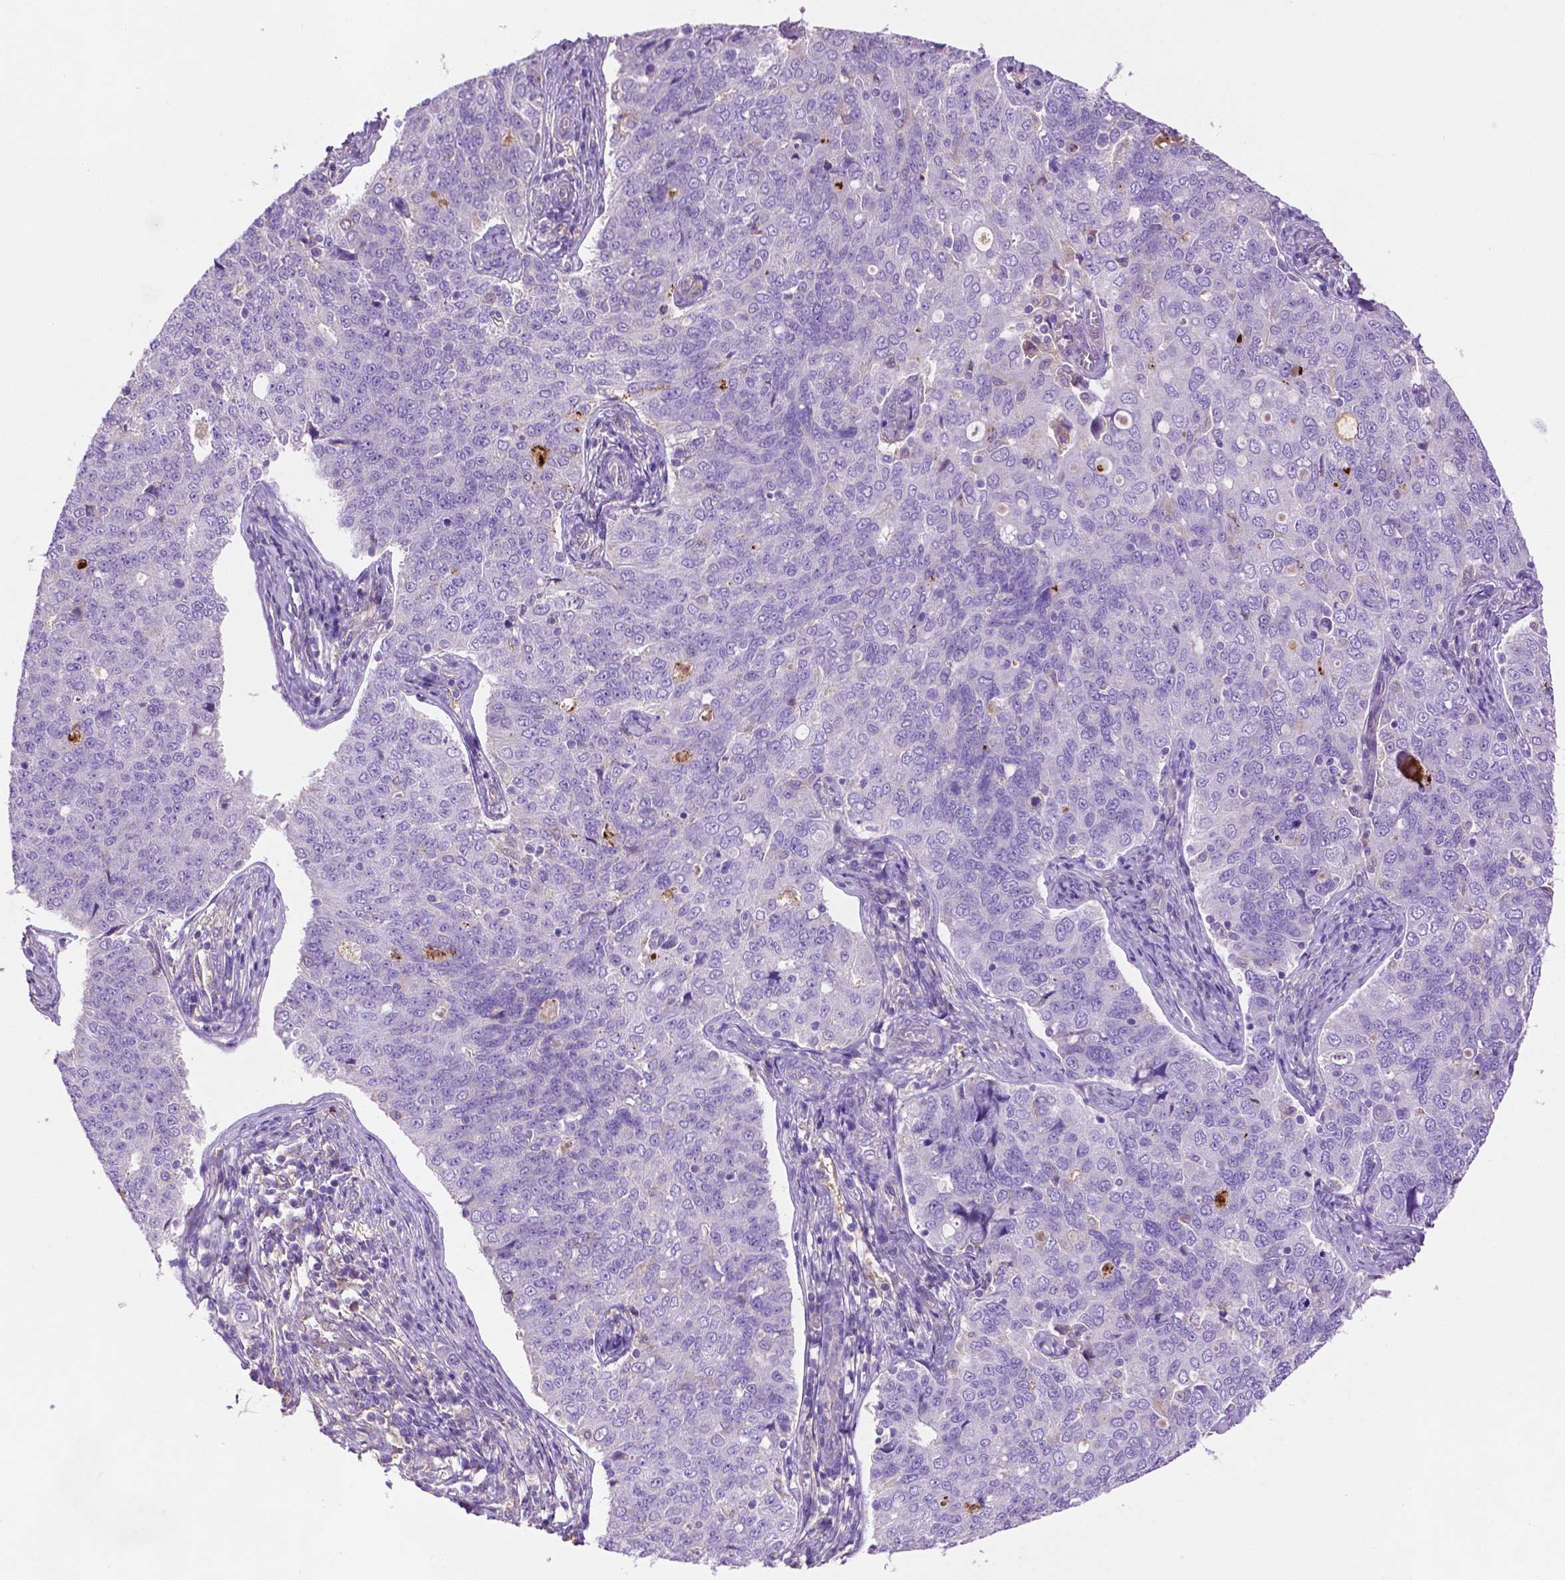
{"staining": {"intensity": "negative", "quantity": "none", "location": "none"}, "tissue": "endometrial cancer", "cell_type": "Tumor cells", "image_type": "cancer", "snomed": [{"axis": "morphology", "description": "Adenocarcinoma, NOS"}, {"axis": "topography", "description": "Endometrium"}], "caption": "An immunohistochemistry (IHC) micrograph of endometrial cancer is shown. There is no staining in tumor cells of endometrial cancer.", "gene": "GDPD5", "patient": {"sex": "female", "age": 43}}